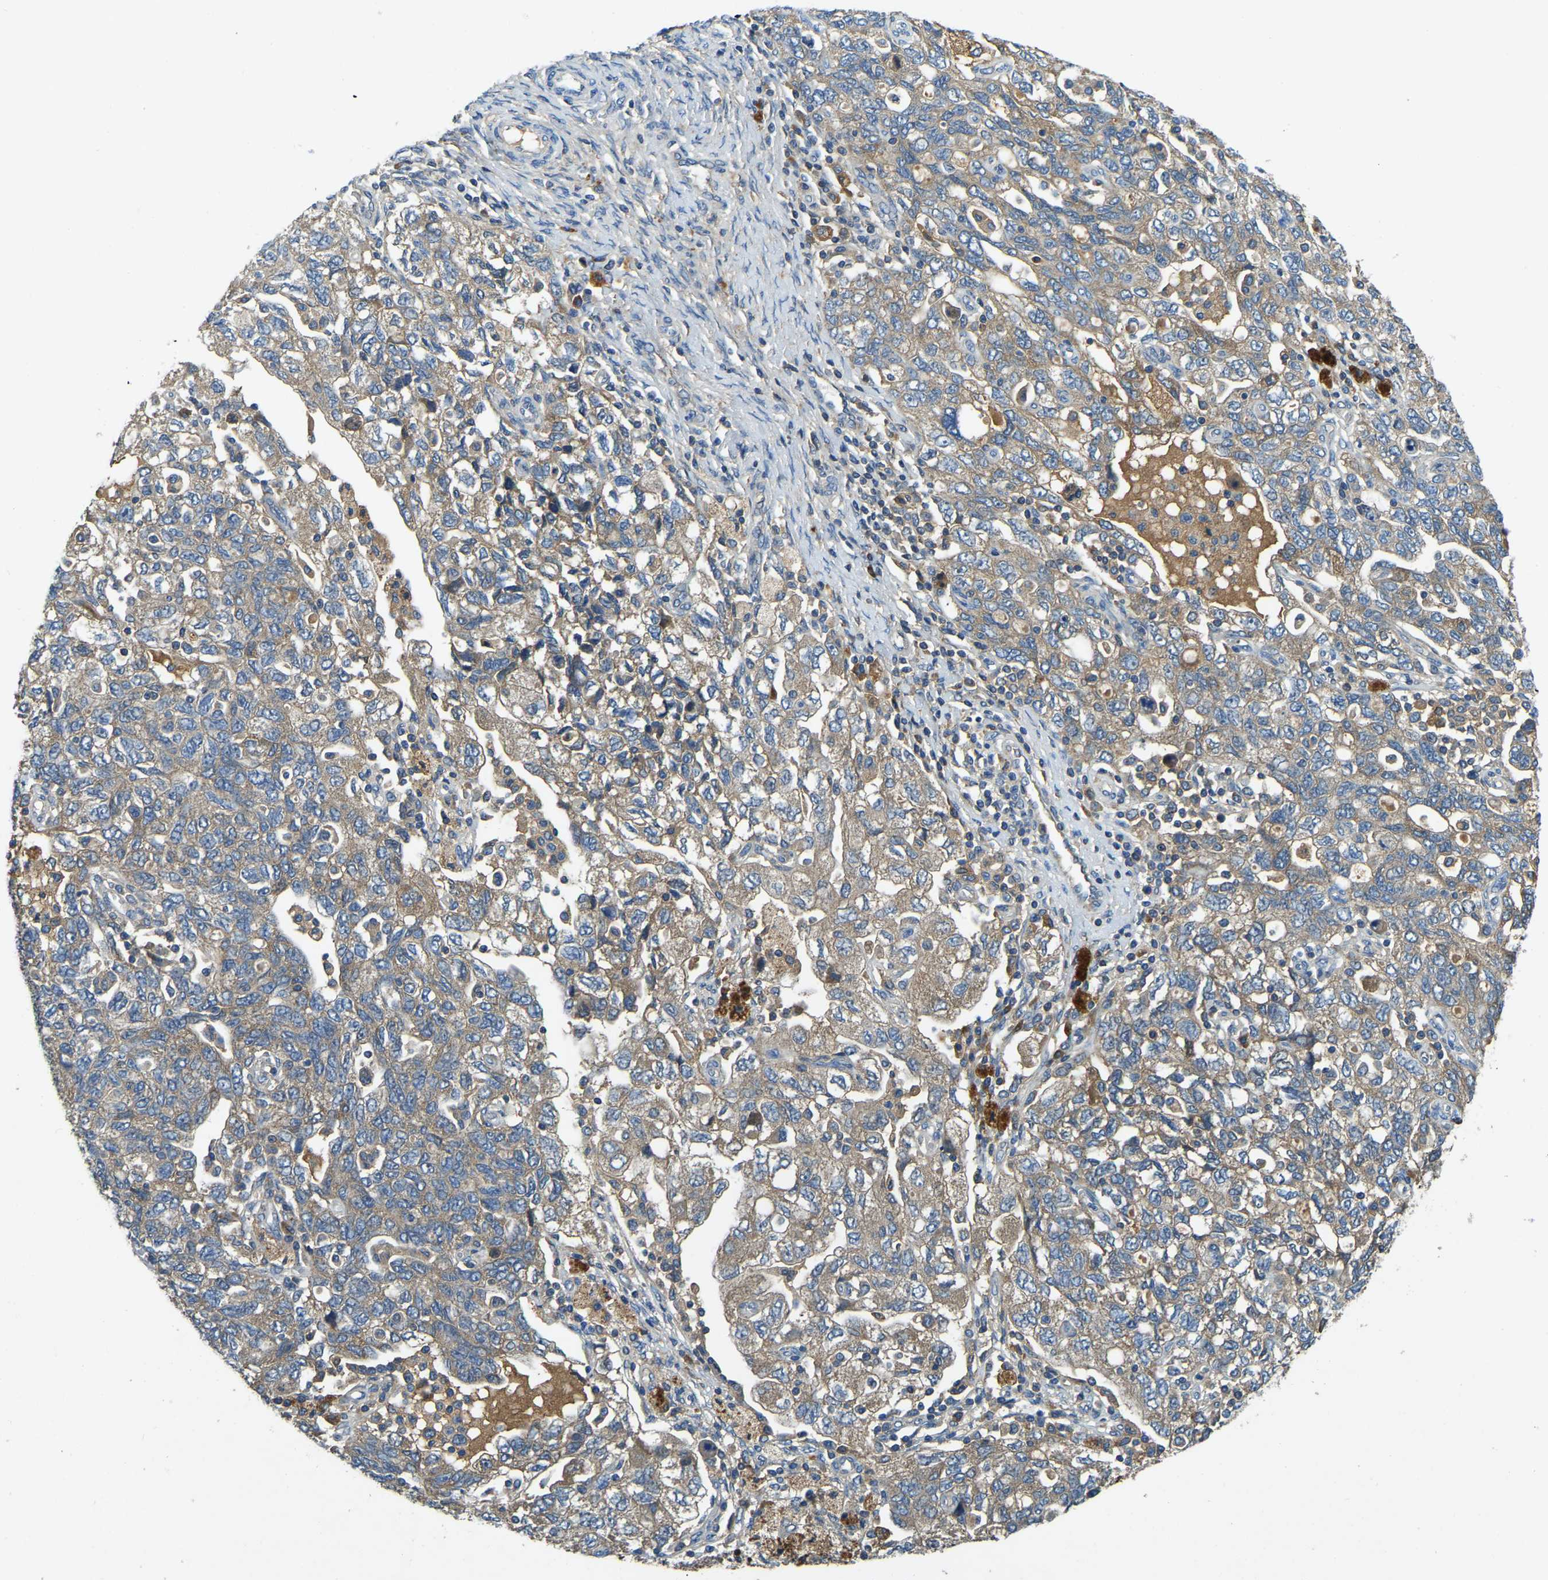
{"staining": {"intensity": "weak", "quantity": ">75%", "location": "cytoplasmic/membranous"}, "tissue": "ovarian cancer", "cell_type": "Tumor cells", "image_type": "cancer", "snomed": [{"axis": "morphology", "description": "Carcinoma, NOS"}, {"axis": "morphology", "description": "Cystadenocarcinoma, serous, NOS"}, {"axis": "topography", "description": "Ovary"}], "caption": "Brown immunohistochemical staining in ovarian serous cystadenocarcinoma exhibits weak cytoplasmic/membranous expression in approximately >75% of tumor cells.", "gene": "ATP8B1", "patient": {"sex": "female", "age": 69}}